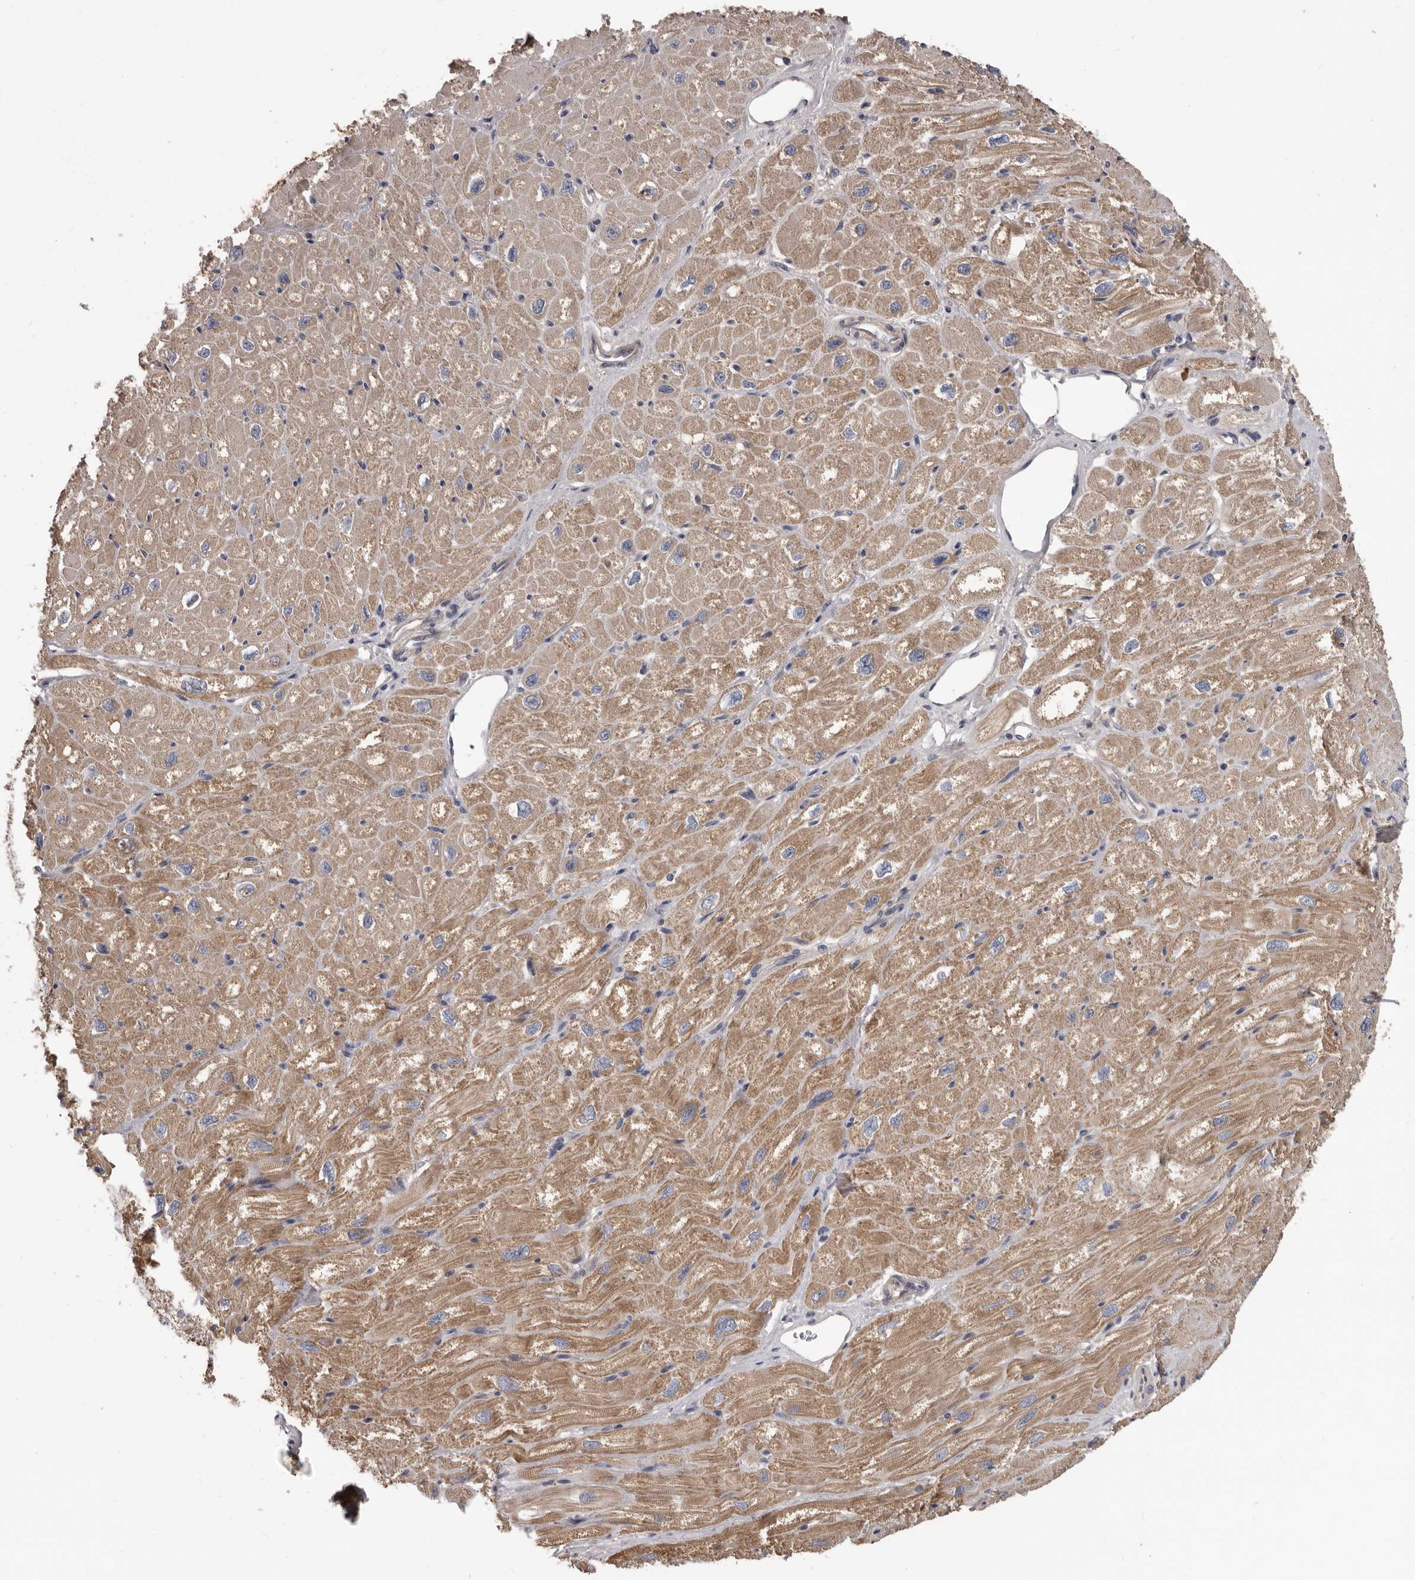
{"staining": {"intensity": "moderate", "quantity": ">75%", "location": "cytoplasmic/membranous"}, "tissue": "heart muscle", "cell_type": "Cardiomyocytes", "image_type": "normal", "snomed": [{"axis": "morphology", "description": "Normal tissue, NOS"}, {"axis": "topography", "description": "Heart"}], "caption": "Approximately >75% of cardiomyocytes in unremarkable human heart muscle exhibit moderate cytoplasmic/membranous protein positivity as visualized by brown immunohistochemical staining.", "gene": "ALDH5A1", "patient": {"sex": "male", "age": 50}}